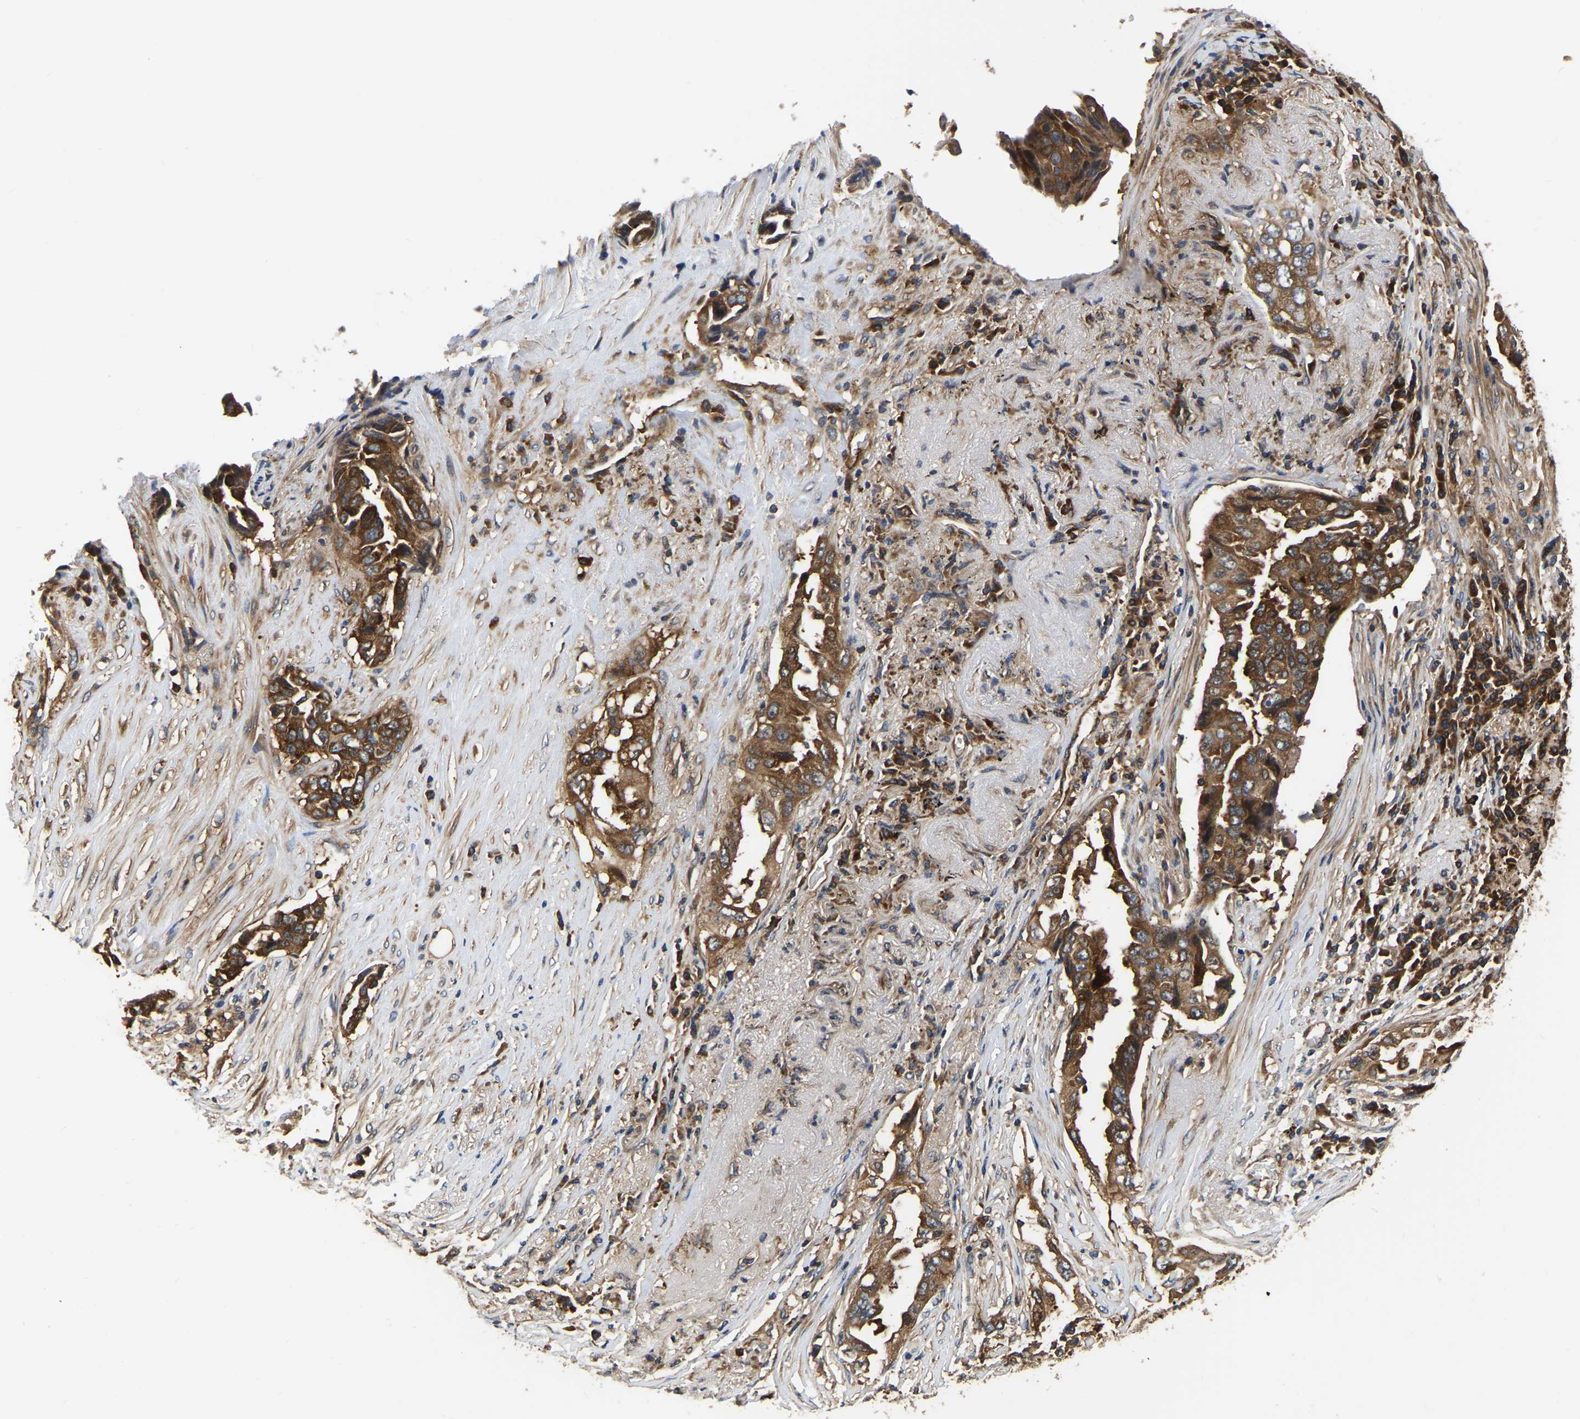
{"staining": {"intensity": "strong", "quantity": ">75%", "location": "cytoplasmic/membranous"}, "tissue": "lung cancer", "cell_type": "Tumor cells", "image_type": "cancer", "snomed": [{"axis": "morphology", "description": "Adenocarcinoma, NOS"}, {"axis": "topography", "description": "Lung"}], "caption": "Tumor cells exhibit high levels of strong cytoplasmic/membranous positivity in approximately >75% of cells in human adenocarcinoma (lung).", "gene": "GARS1", "patient": {"sex": "female", "age": 51}}